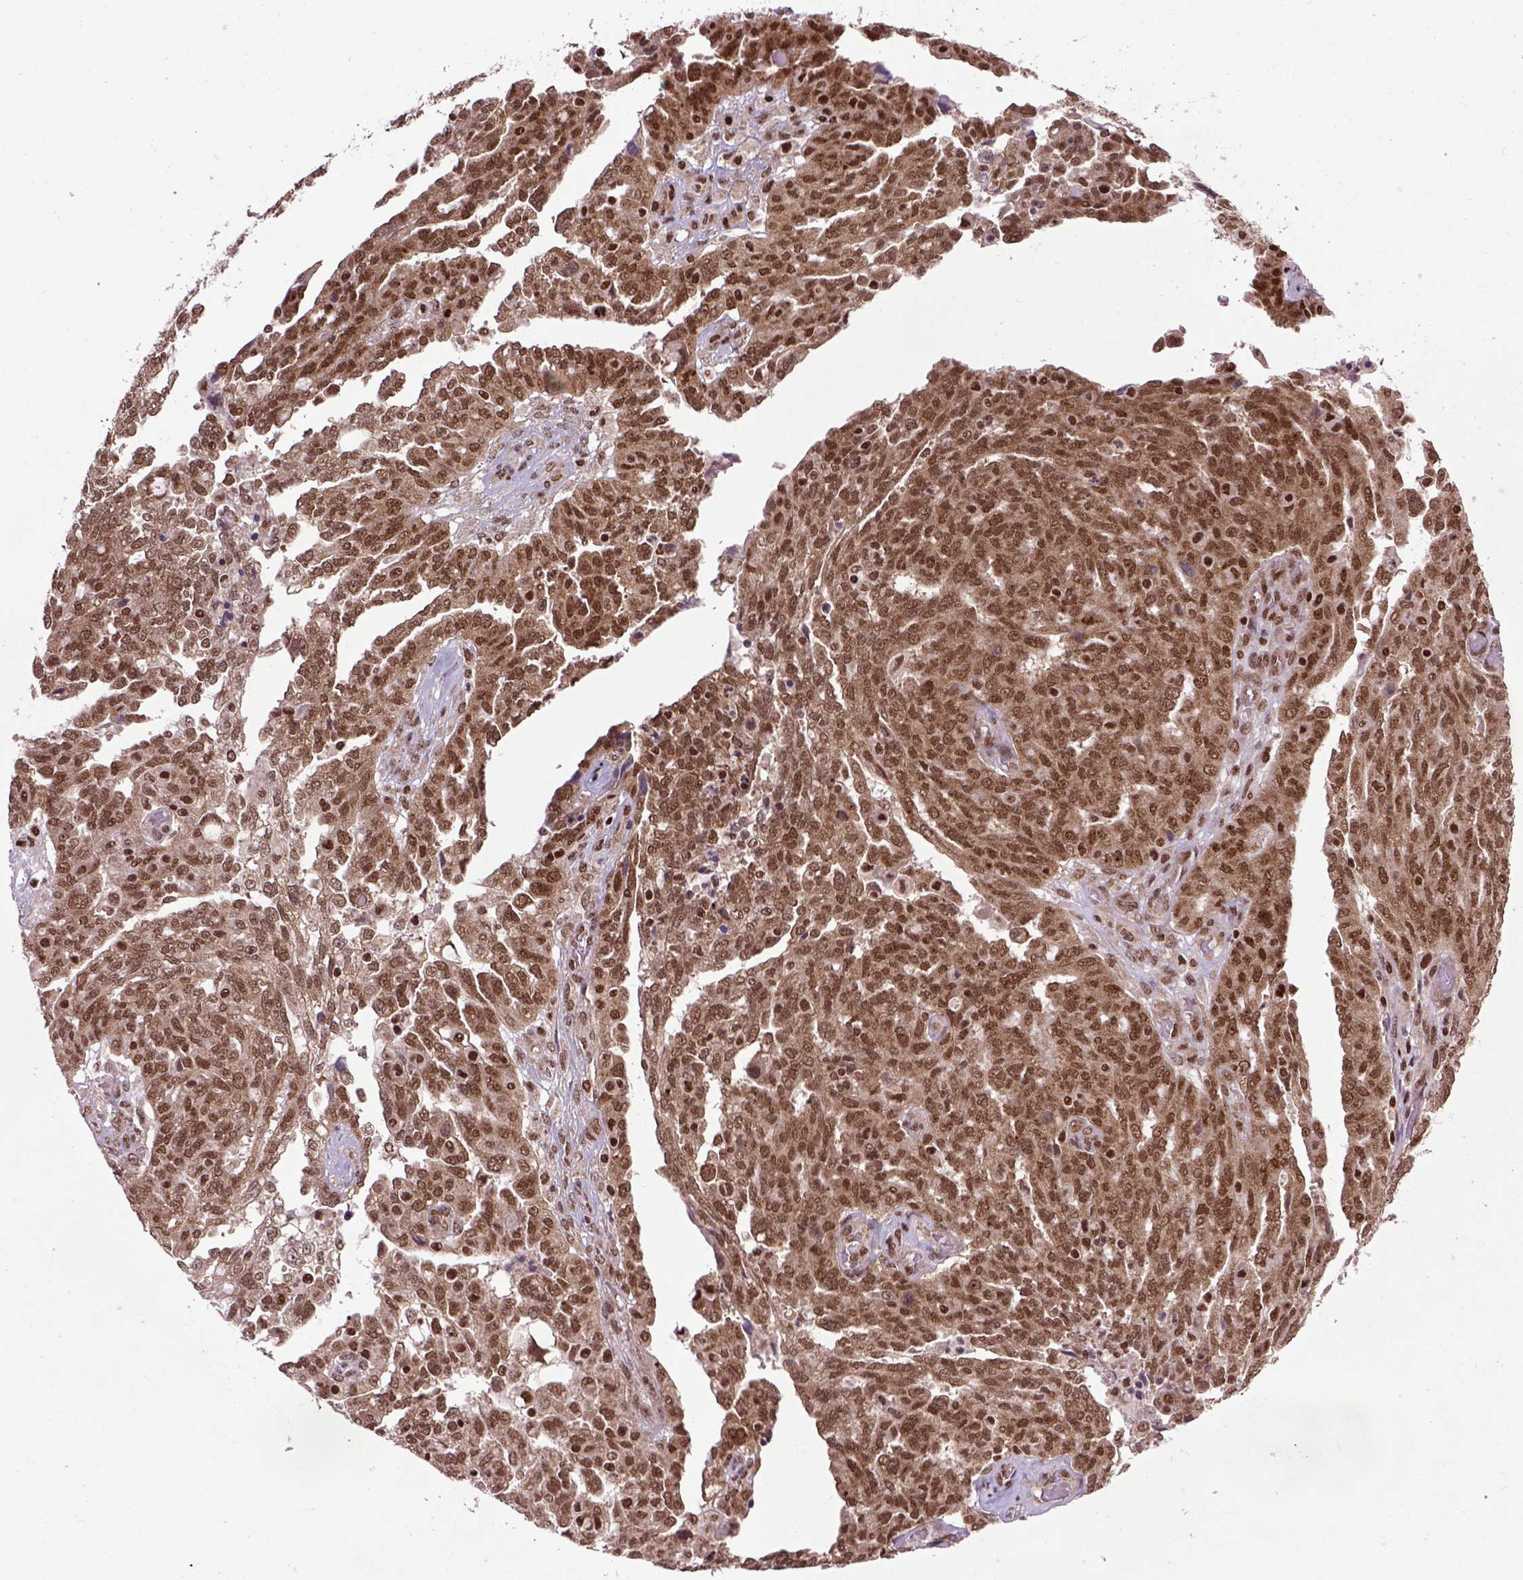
{"staining": {"intensity": "strong", "quantity": ">75%", "location": "cytoplasmic/membranous,nuclear"}, "tissue": "ovarian cancer", "cell_type": "Tumor cells", "image_type": "cancer", "snomed": [{"axis": "morphology", "description": "Cystadenocarcinoma, serous, NOS"}, {"axis": "topography", "description": "Ovary"}], "caption": "Approximately >75% of tumor cells in human ovarian serous cystadenocarcinoma exhibit strong cytoplasmic/membranous and nuclear protein staining as visualized by brown immunohistochemical staining.", "gene": "CELF1", "patient": {"sex": "female", "age": 67}}